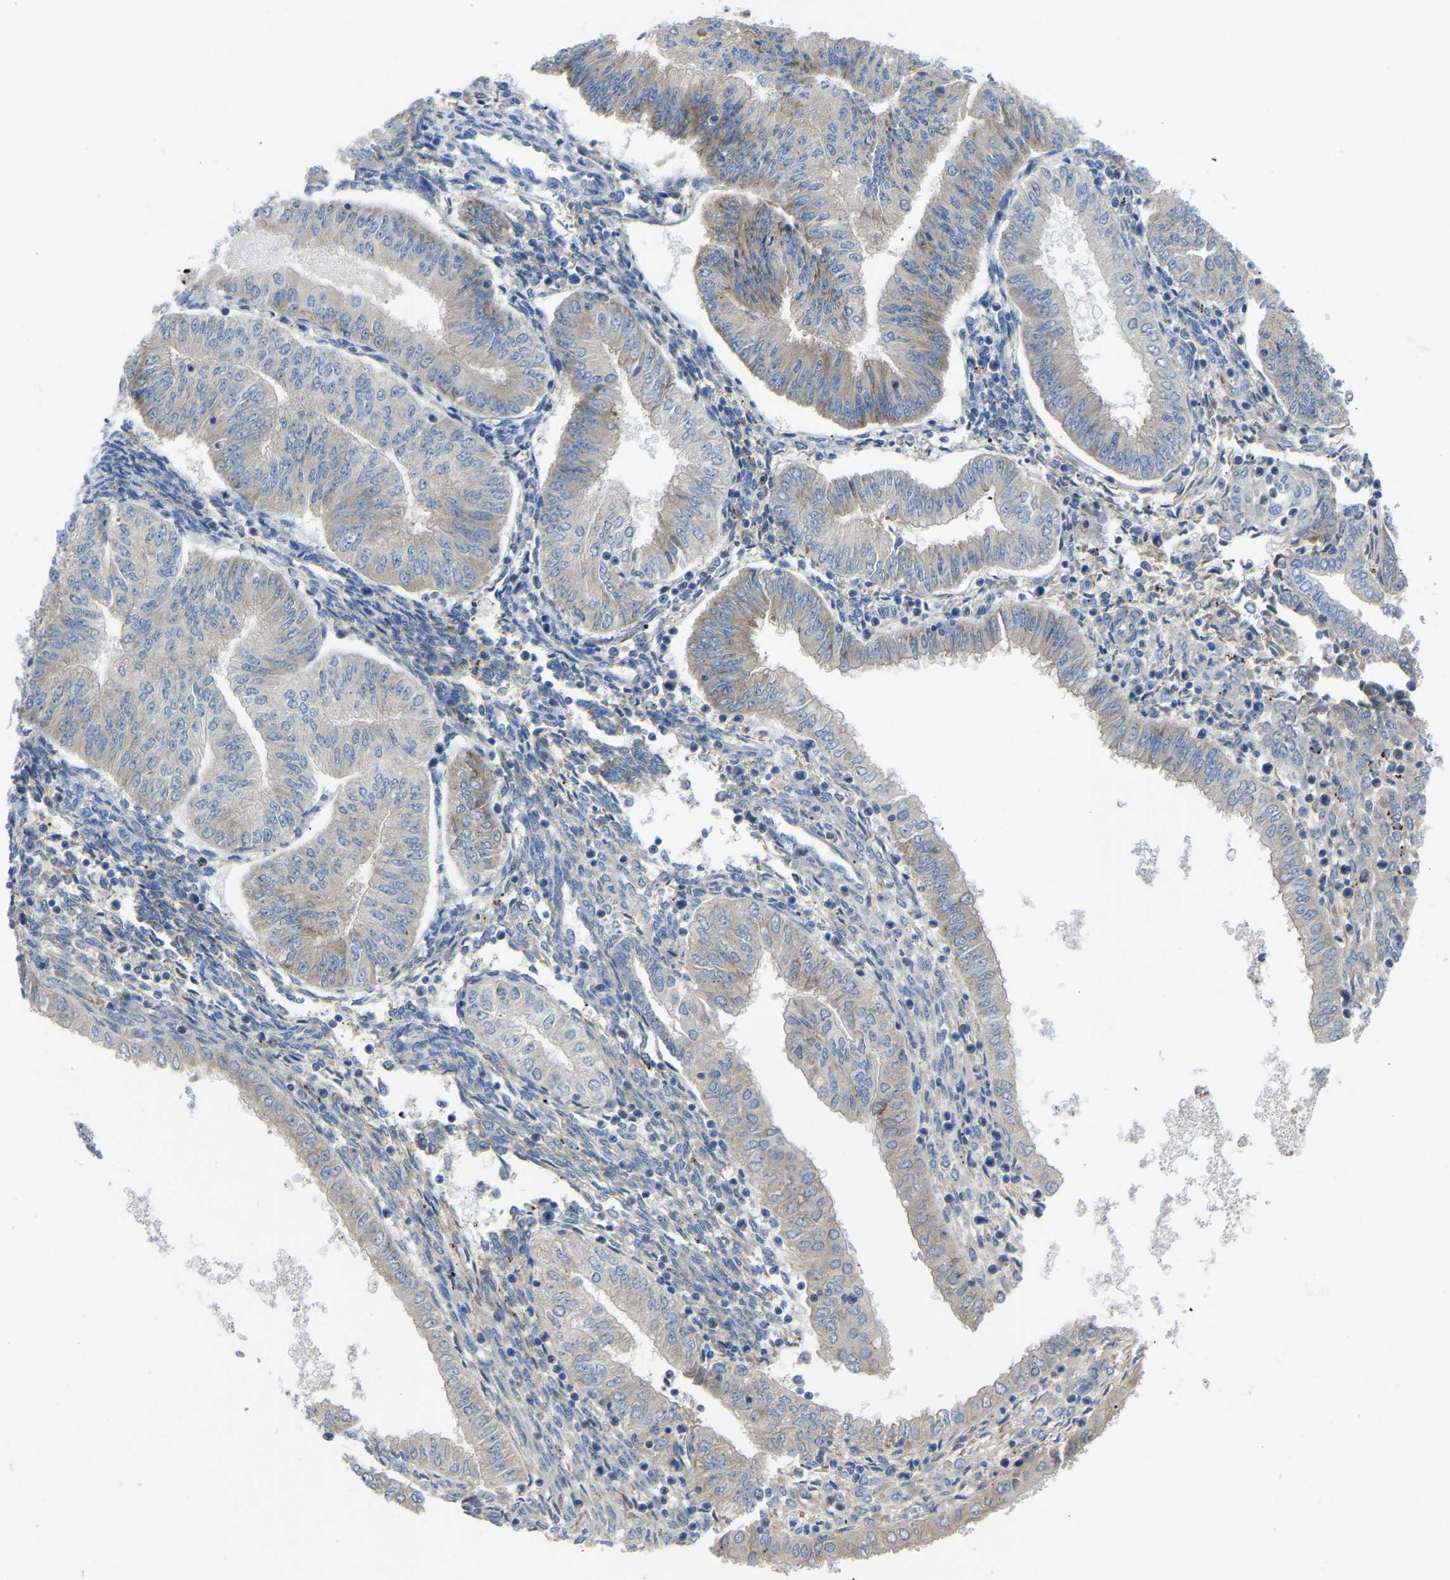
{"staining": {"intensity": "moderate", "quantity": "<25%", "location": "cytoplasmic/membranous"}, "tissue": "endometrial cancer", "cell_type": "Tumor cells", "image_type": "cancer", "snomed": [{"axis": "morphology", "description": "Normal tissue, NOS"}, {"axis": "morphology", "description": "Adenocarcinoma, NOS"}, {"axis": "topography", "description": "Endometrium"}], "caption": "A photomicrograph showing moderate cytoplasmic/membranous expression in approximately <25% of tumor cells in endometrial adenocarcinoma, as visualized by brown immunohistochemical staining.", "gene": "ABCA10", "patient": {"sex": "female", "age": 53}}